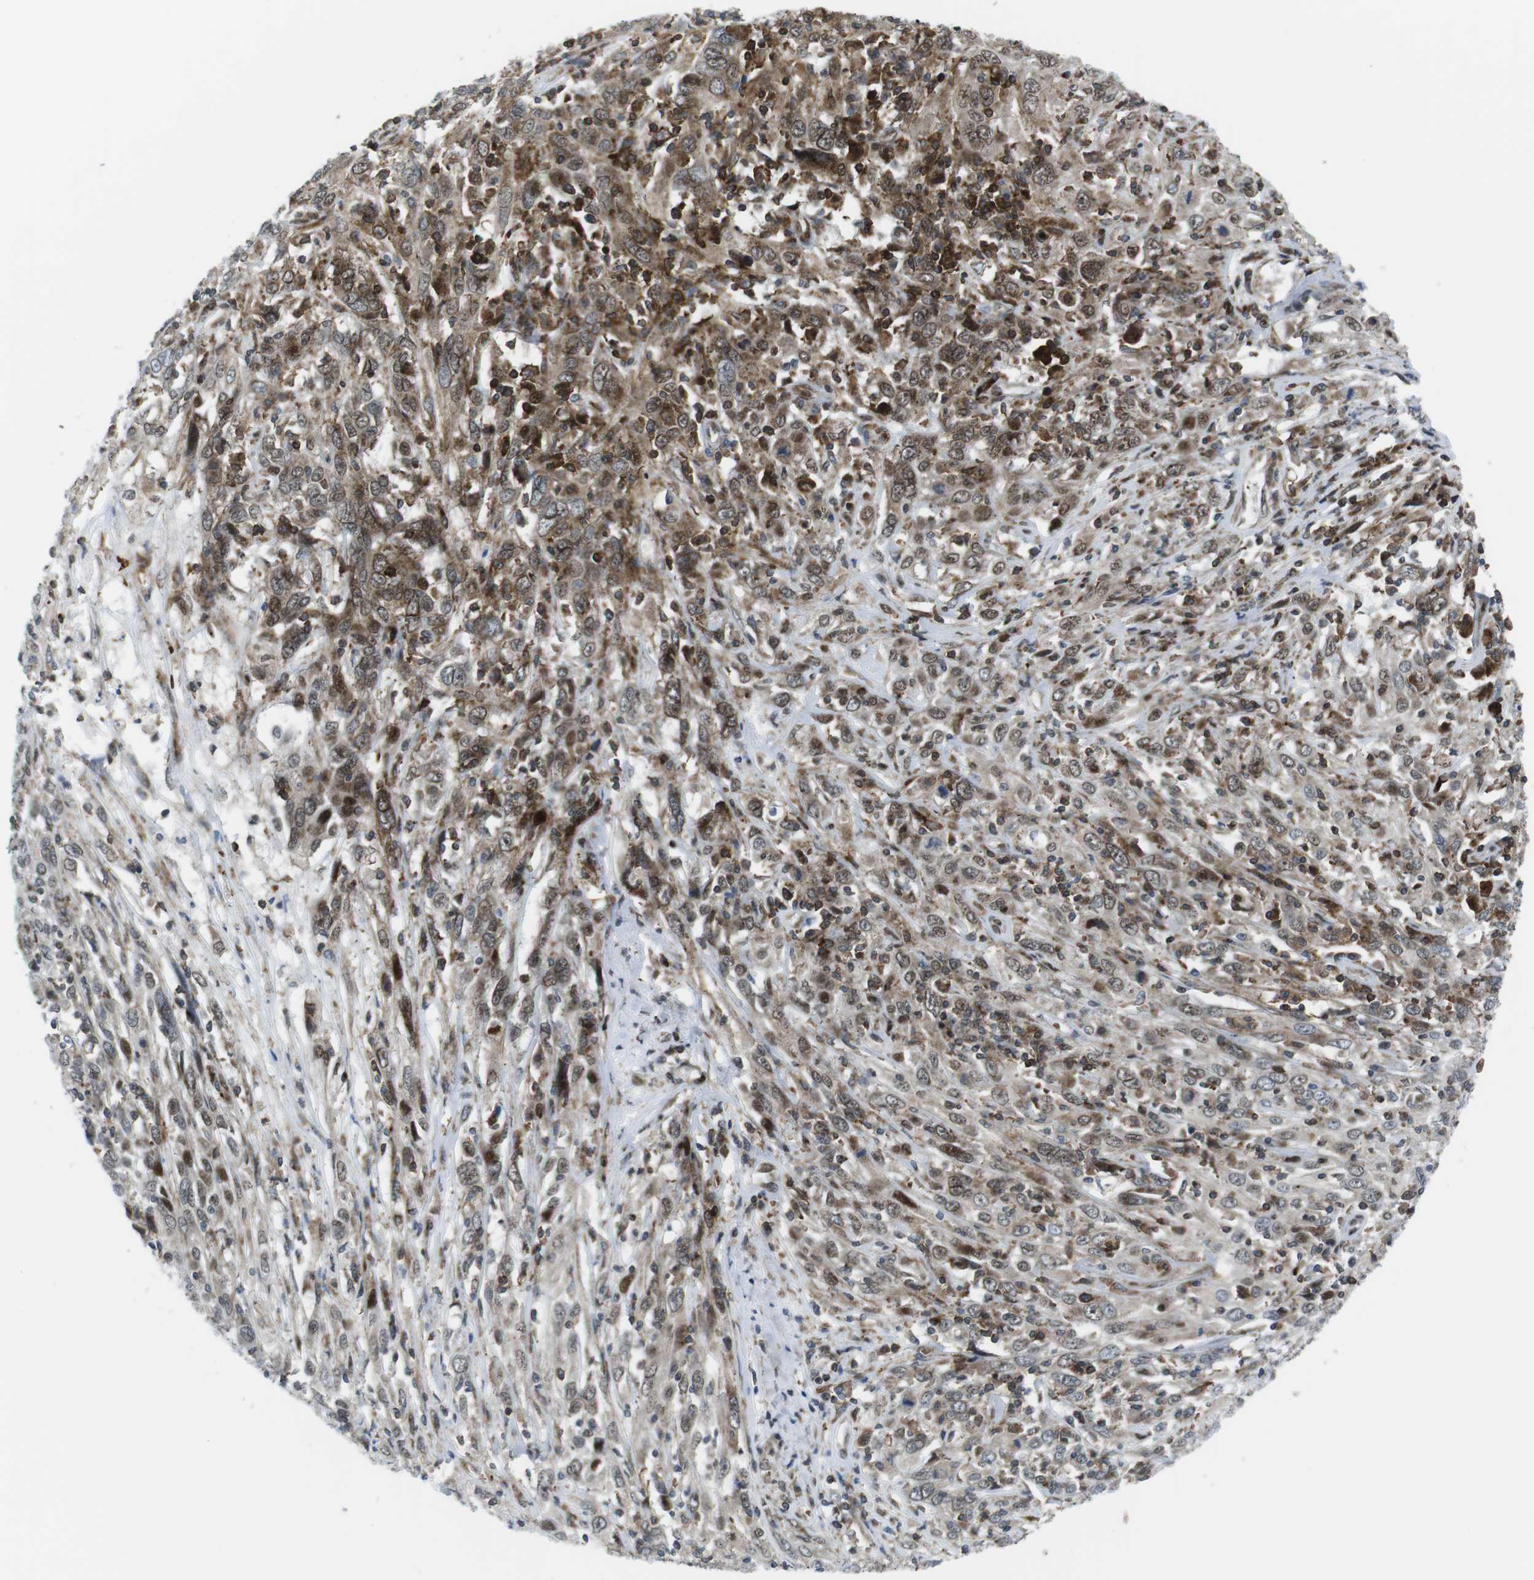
{"staining": {"intensity": "strong", "quantity": "25%-75%", "location": "cytoplasmic/membranous,nuclear"}, "tissue": "cervical cancer", "cell_type": "Tumor cells", "image_type": "cancer", "snomed": [{"axis": "morphology", "description": "Squamous cell carcinoma, NOS"}, {"axis": "topography", "description": "Cervix"}], "caption": "Cervical cancer was stained to show a protein in brown. There is high levels of strong cytoplasmic/membranous and nuclear staining in approximately 25%-75% of tumor cells. (DAB IHC with brightfield microscopy, high magnification).", "gene": "CUL7", "patient": {"sex": "female", "age": 46}}